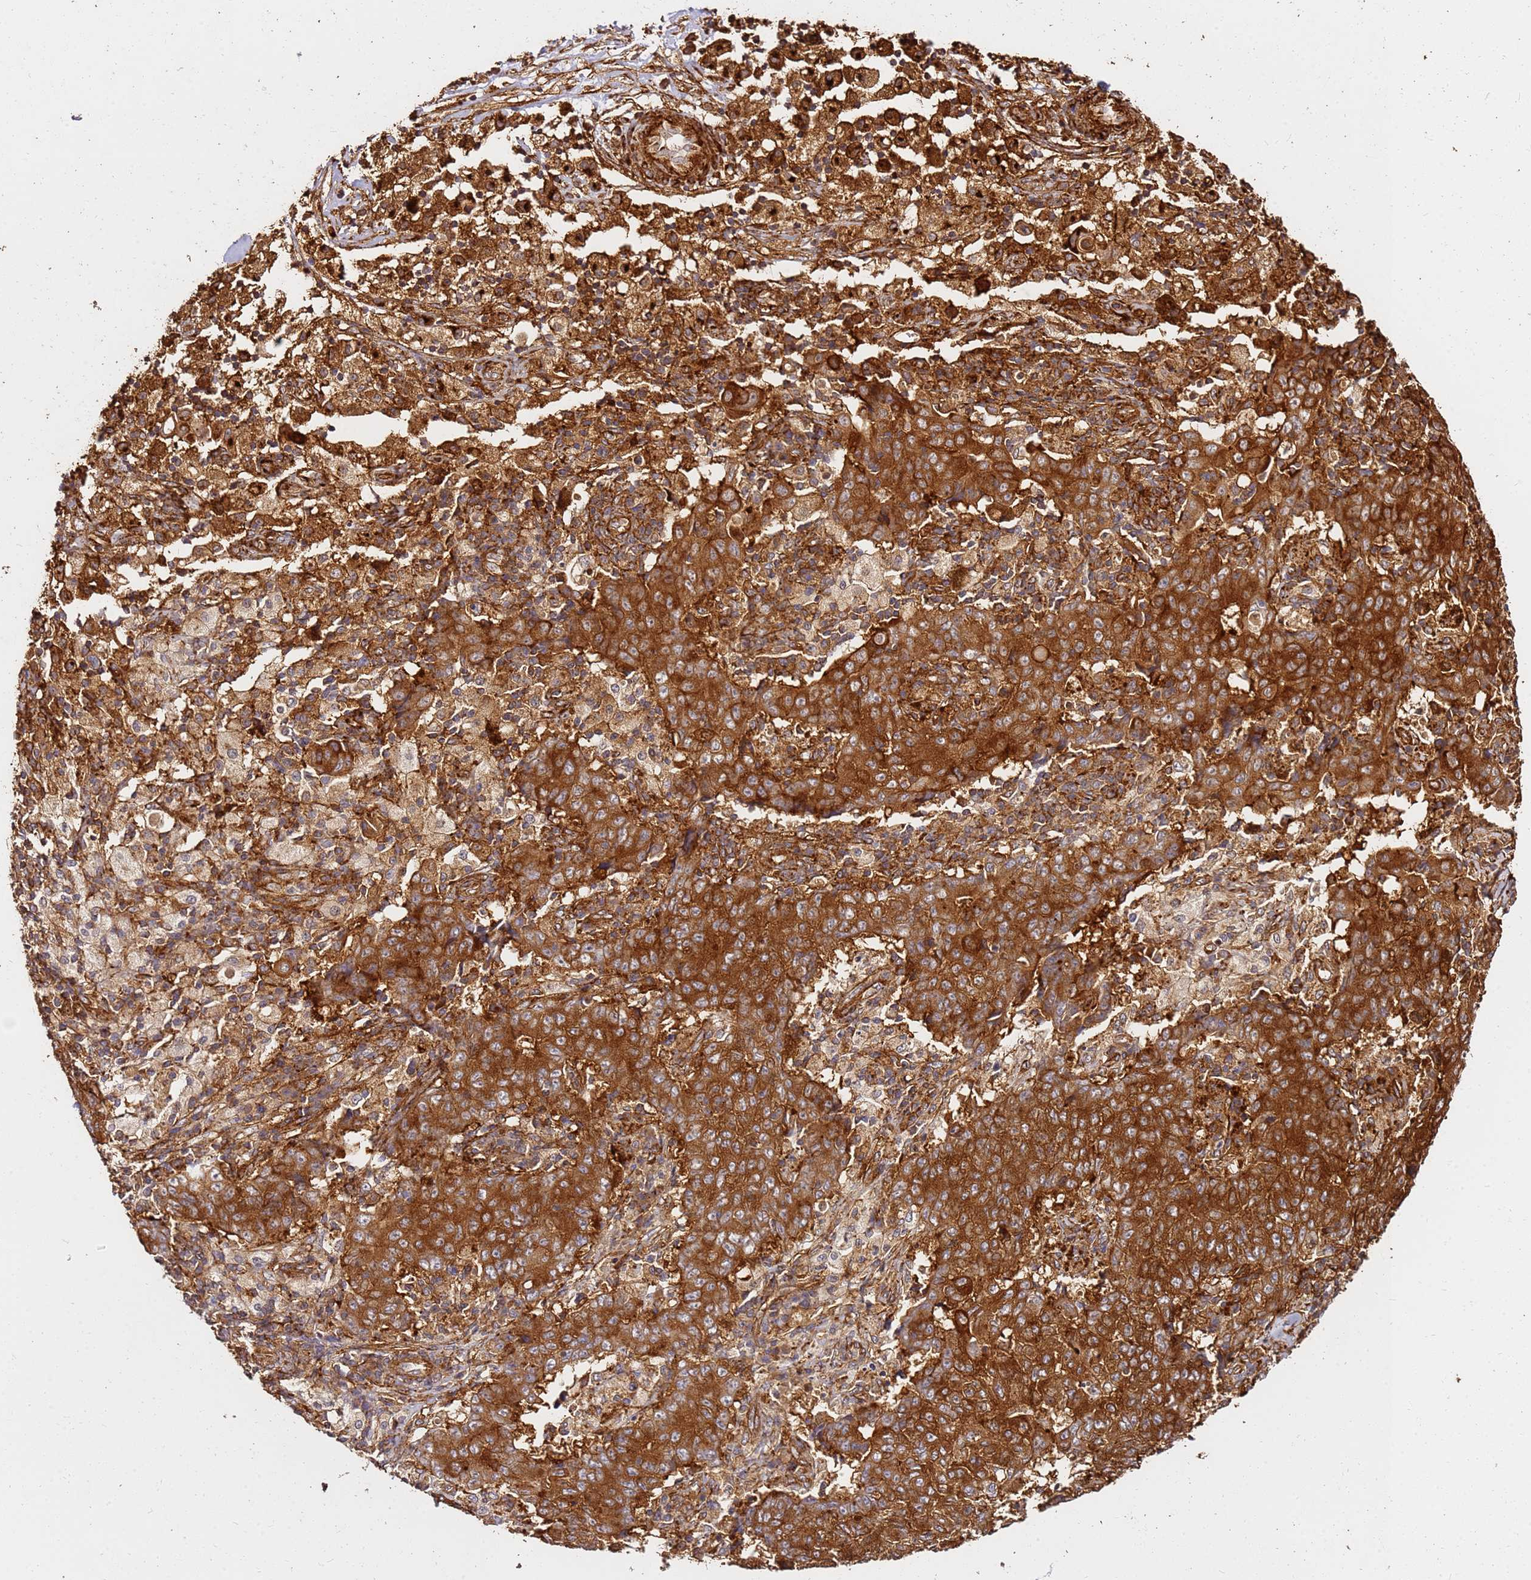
{"staining": {"intensity": "strong", "quantity": ">75%", "location": "cytoplasmic/membranous"}, "tissue": "ovarian cancer", "cell_type": "Tumor cells", "image_type": "cancer", "snomed": [{"axis": "morphology", "description": "Carcinoma, endometroid"}, {"axis": "topography", "description": "Ovary"}], "caption": "Immunohistochemical staining of human ovarian endometroid carcinoma demonstrates high levels of strong cytoplasmic/membranous expression in about >75% of tumor cells.", "gene": "DVL3", "patient": {"sex": "female", "age": 42}}